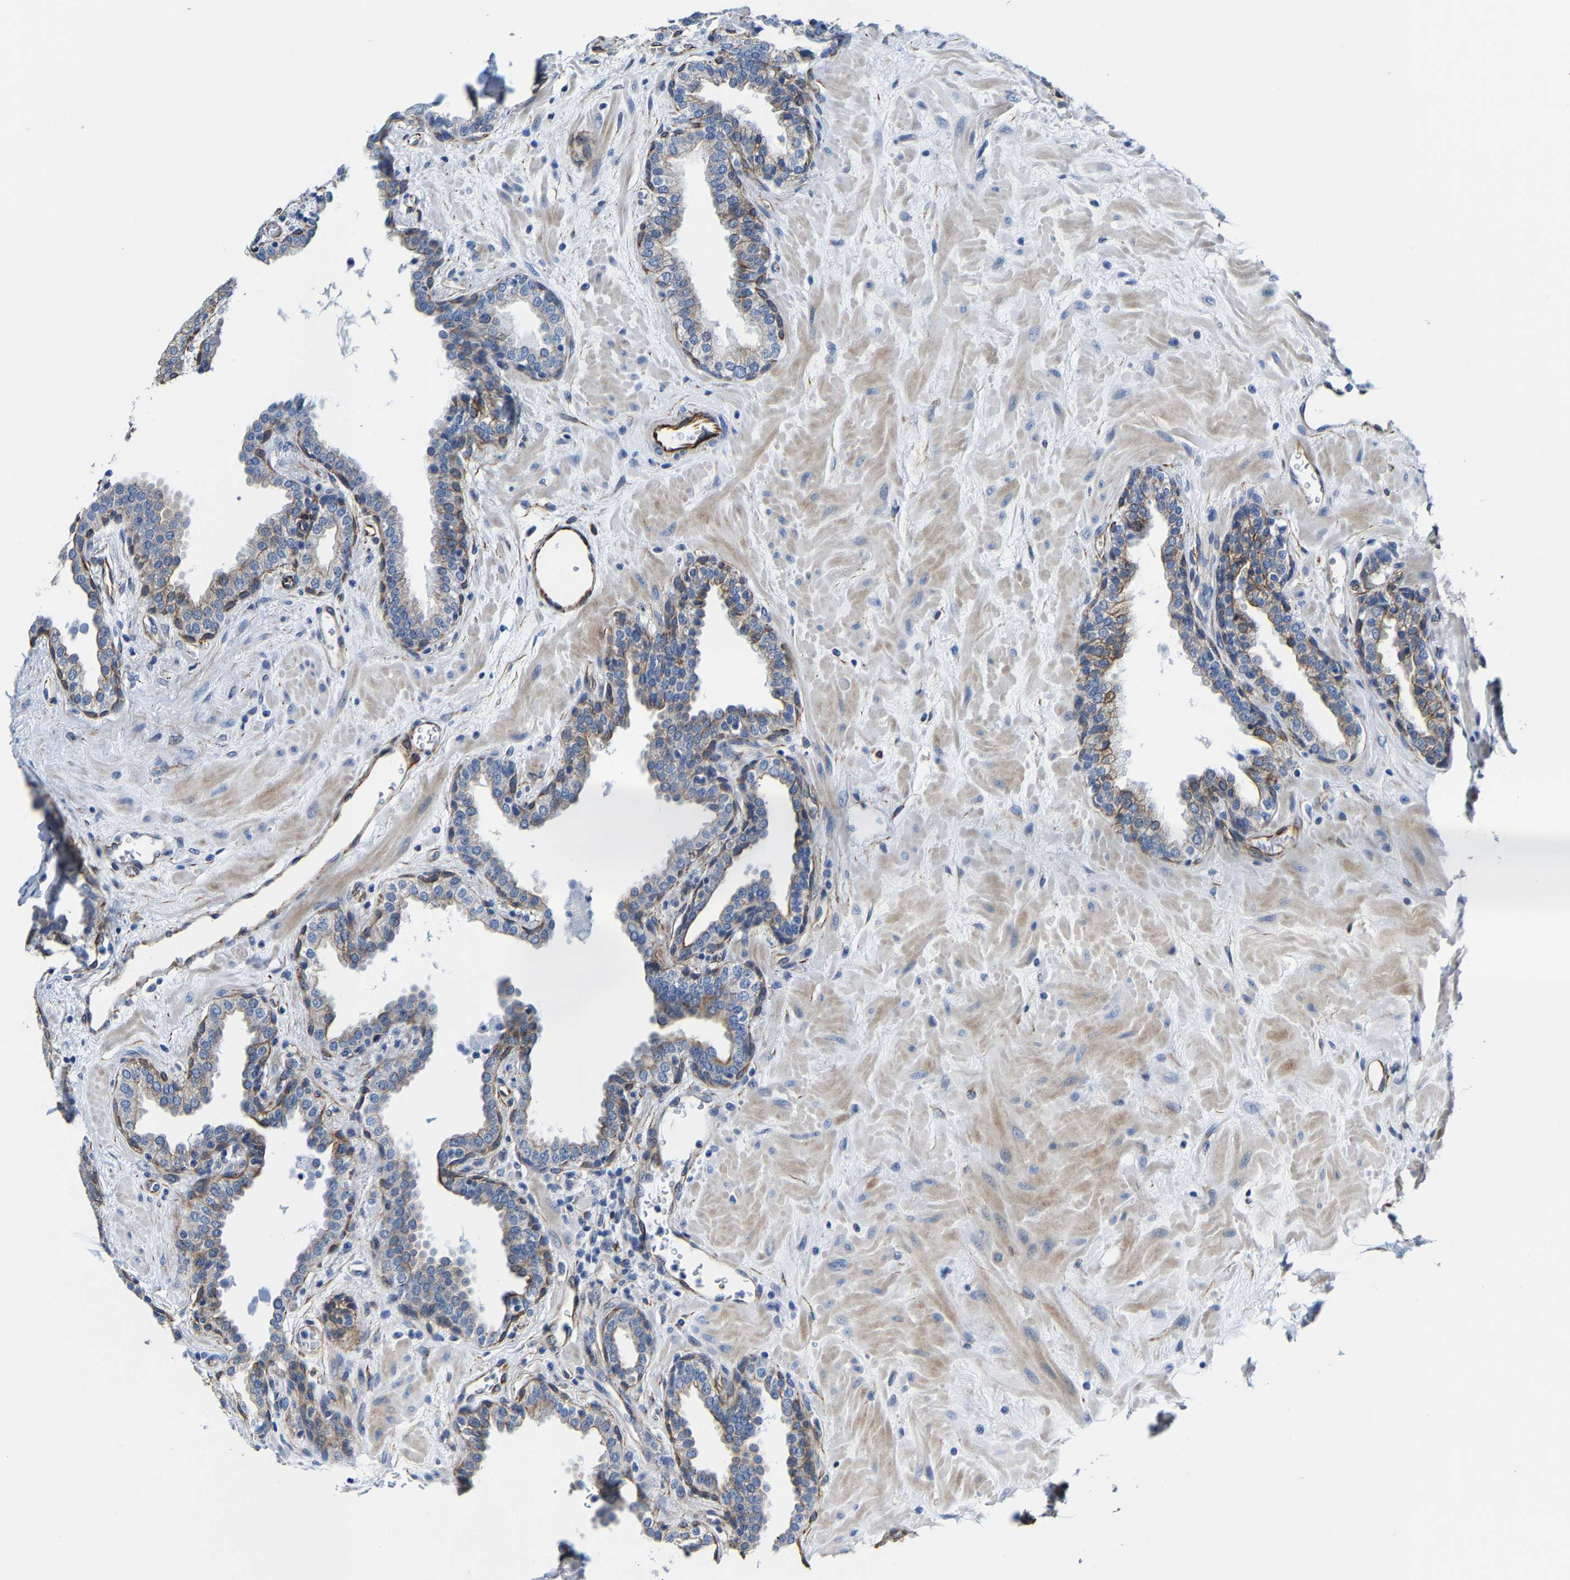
{"staining": {"intensity": "moderate", "quantity": "25%-75%", "location": "cytoplasmic/membranous"}, "tissue": "prostate", "cell_type": "Glandular cells", "image_type": "normal", "snomed": [{"axis": "morphology", "description": "Normal tissue, NOS"}, {"axis": "topography", "description": "Prostate"}], "caption": "A brown stain labels moderate cytoplasmic/membranous expression of a protein in glandular cells of benign prostate. (DAB IHC, brown staining for protein, blue staining for nuclei).", "gene": "MMEL1", "patient": {"sex": "male", "age": 51}}